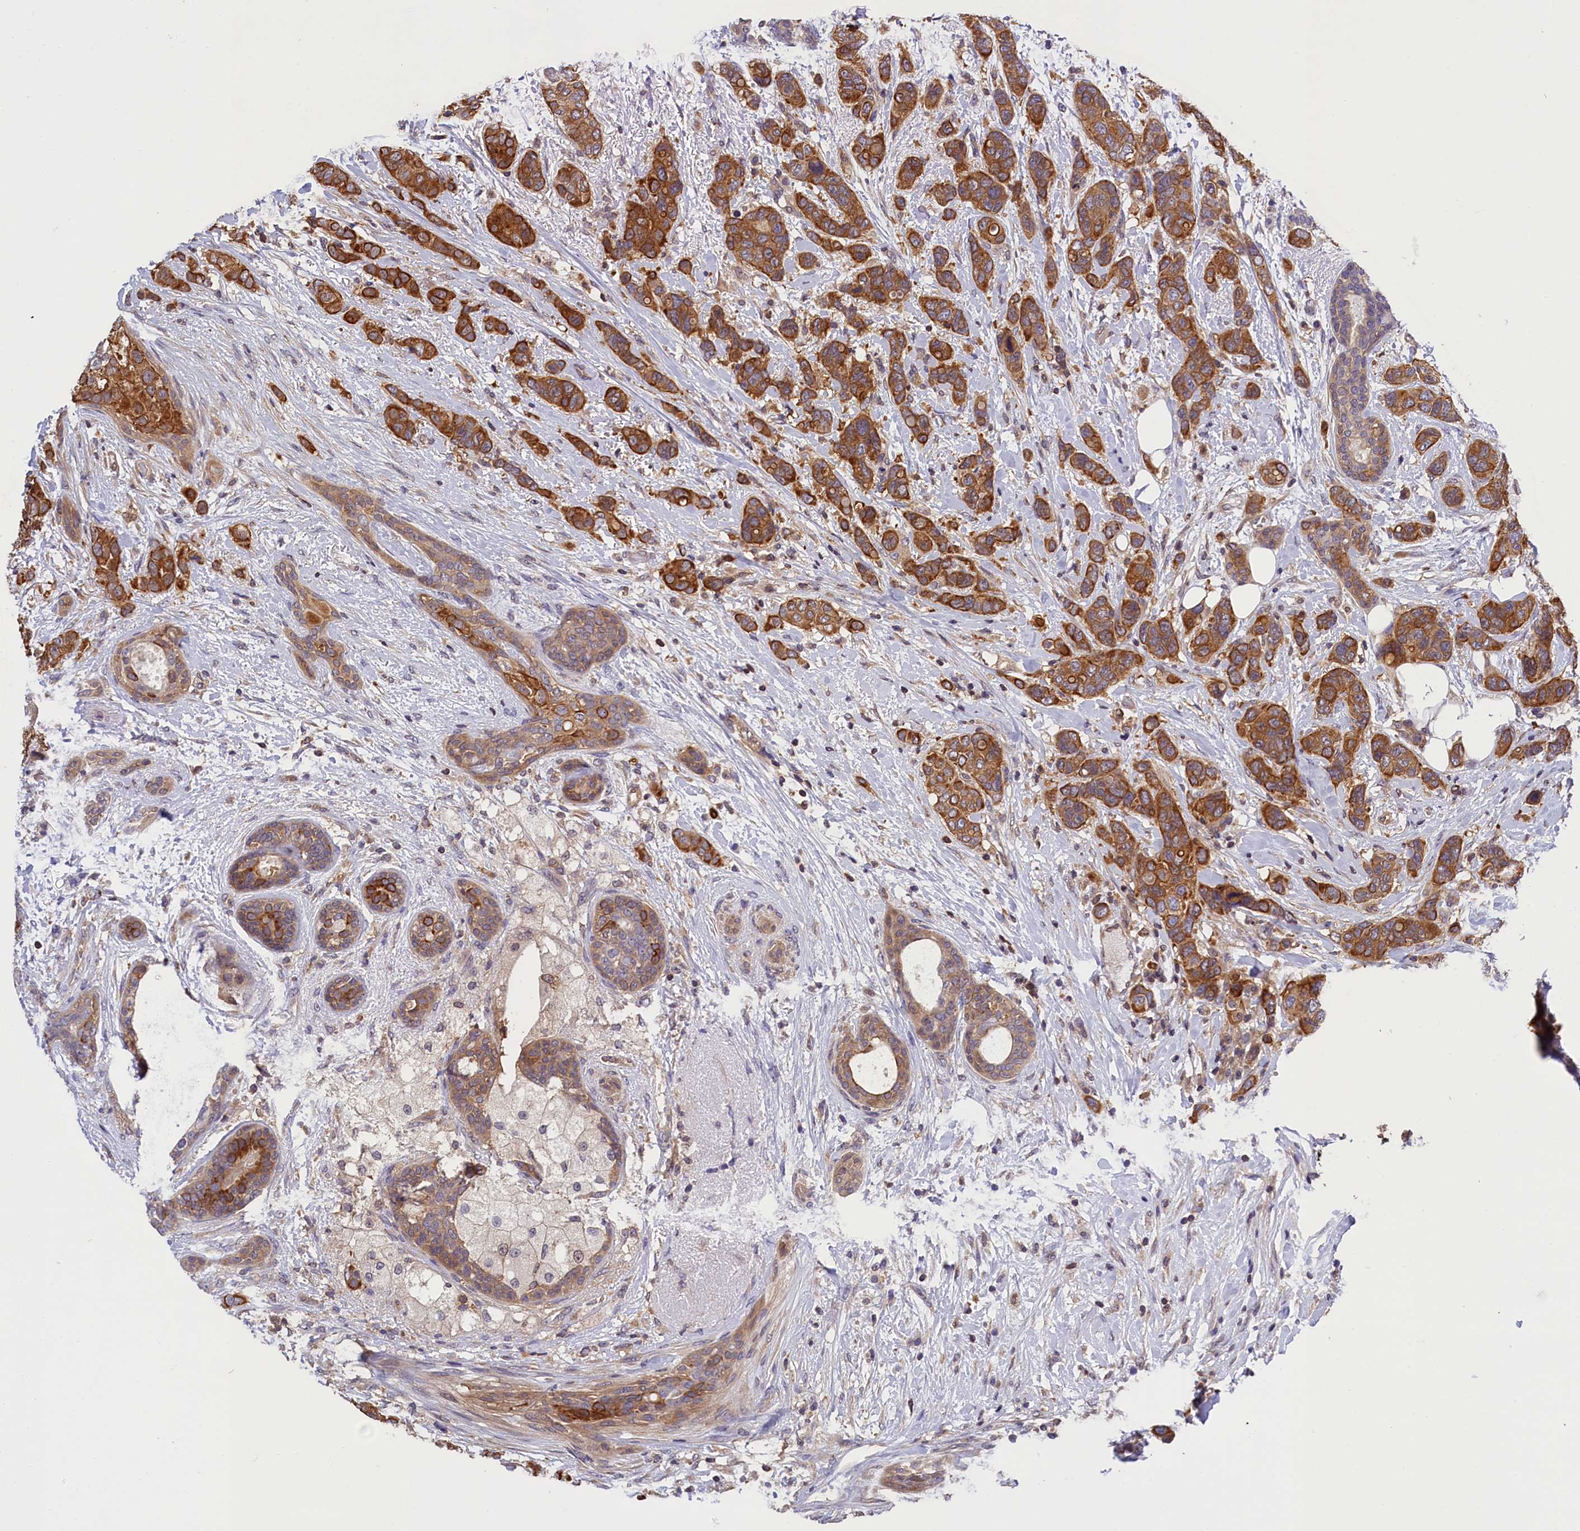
{"staining": {"intensity": "strong", "quantity": ">75%", "location": "cytoplasmic/membranous"}, "tissue": "breast cancer", "cell_type": "Tumor cells", "image_type": "cancer", "snomed": [{"axis": "morphology", "description": "Lobular carcinoma"}, {"axis": "topography", "description": "Breast"}], "caption": "Strong cytoplasmic/membranous staining is present in approximately >75% of tumor cells in breast lobular carcinoma. (Brightfield microscopy of DAB IHC at high magnification).", "gene": "TBCB", "patient": {"sex": "female", "age": 51}}